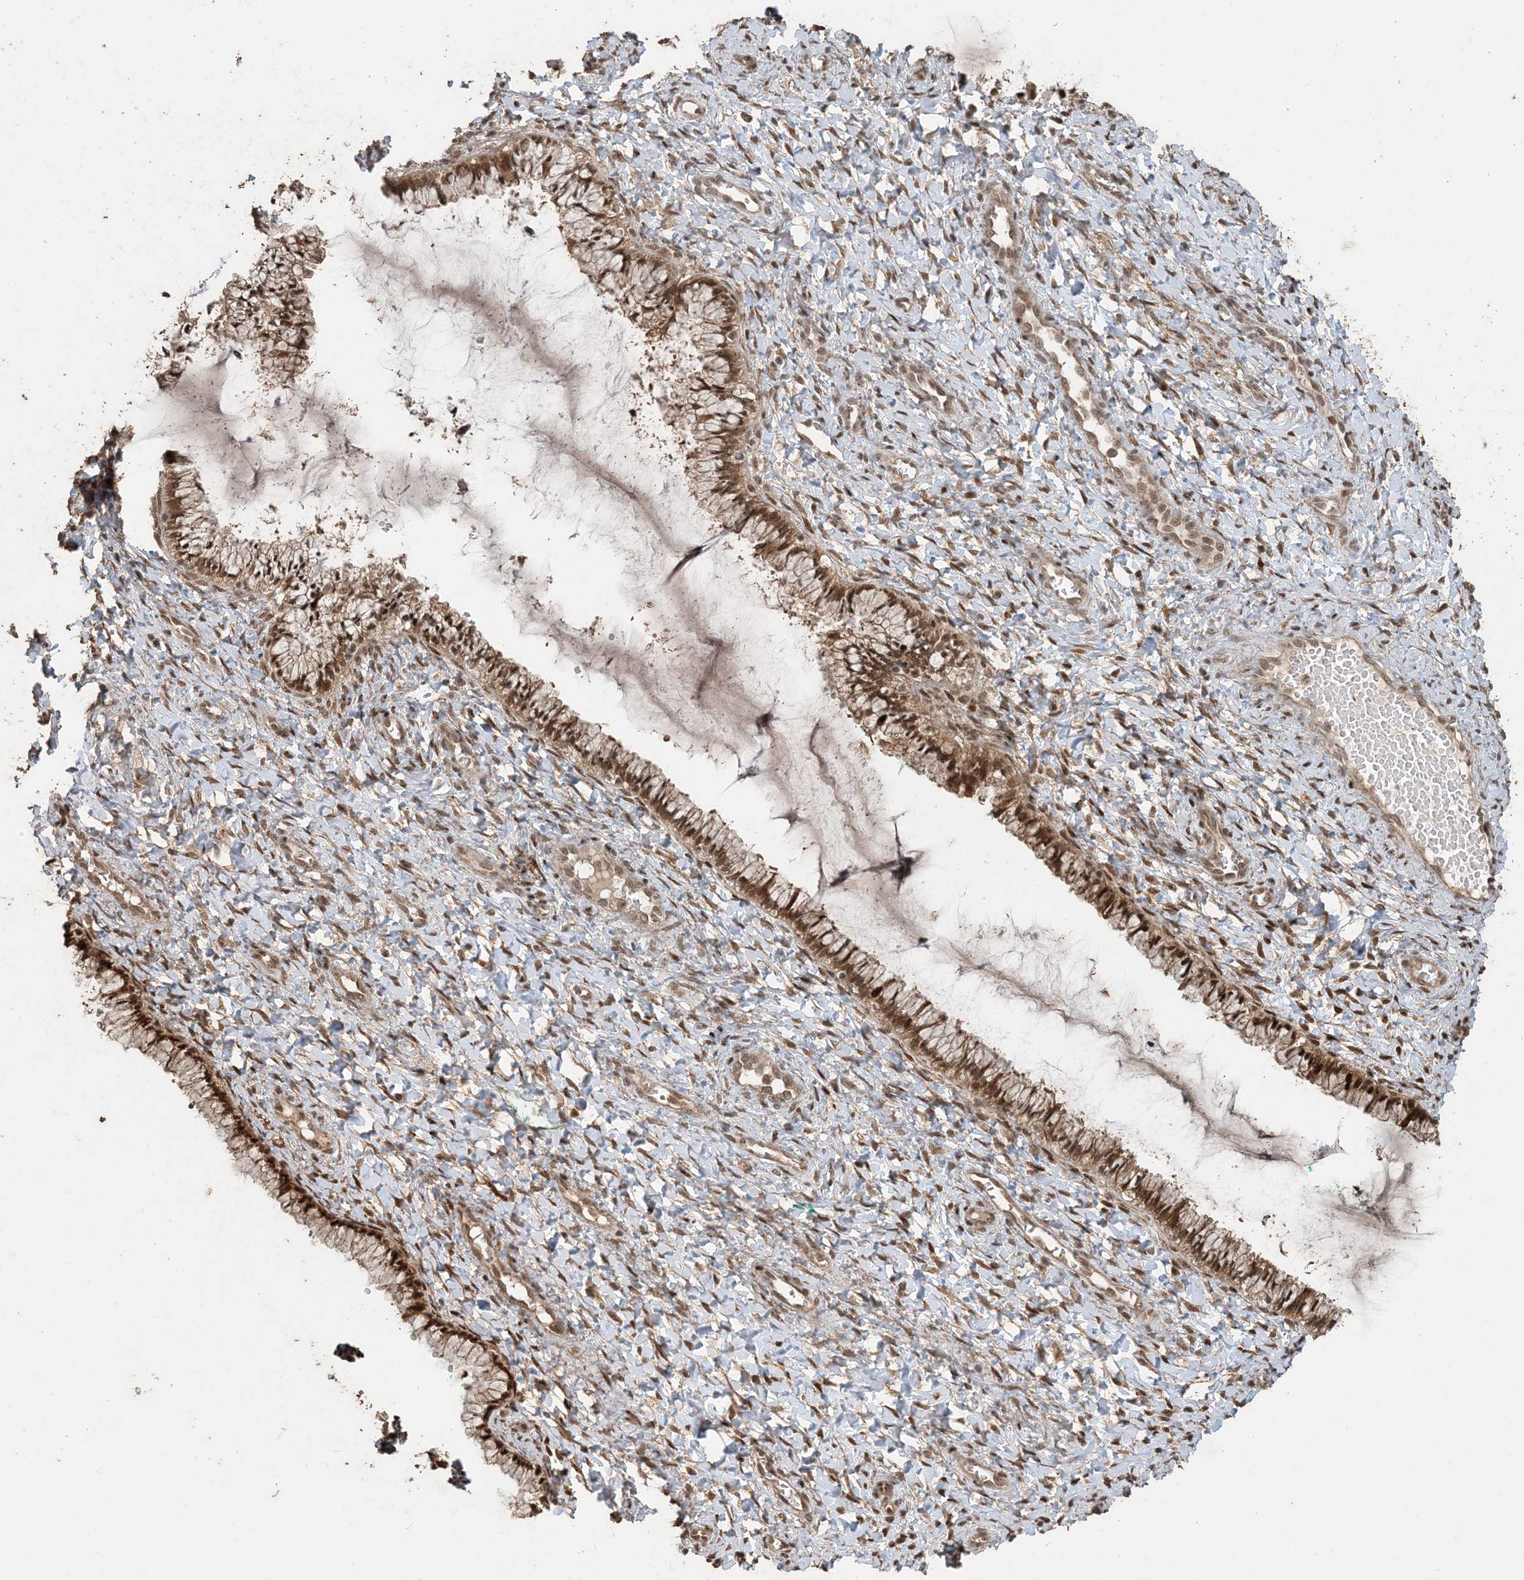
{"staining": {"intensity": "strong", "quantity": ">75%", "location": "cytoplasmic/membranous,nuclear"}, "tissue": "cervix", "cell_type": "Glandular cells", "image_type": "normal", "snomed": [{"axis": "morphology", "description": "Normal tissue, NOS"}, {"axis": "morphology", "description": "Adenocarcinoma, NOS"}, {"axis": "topography", "description": "Cervix"}], "caption": "IHC histopathology image of benign cervix stained for a protein (brown), which displays high levels of strong cytoplasmic/membranous,nuclear expression in about >75% of glandular cells.", "gene": "ATP13A2", "patient": {"sex": "female", "age": 29}}